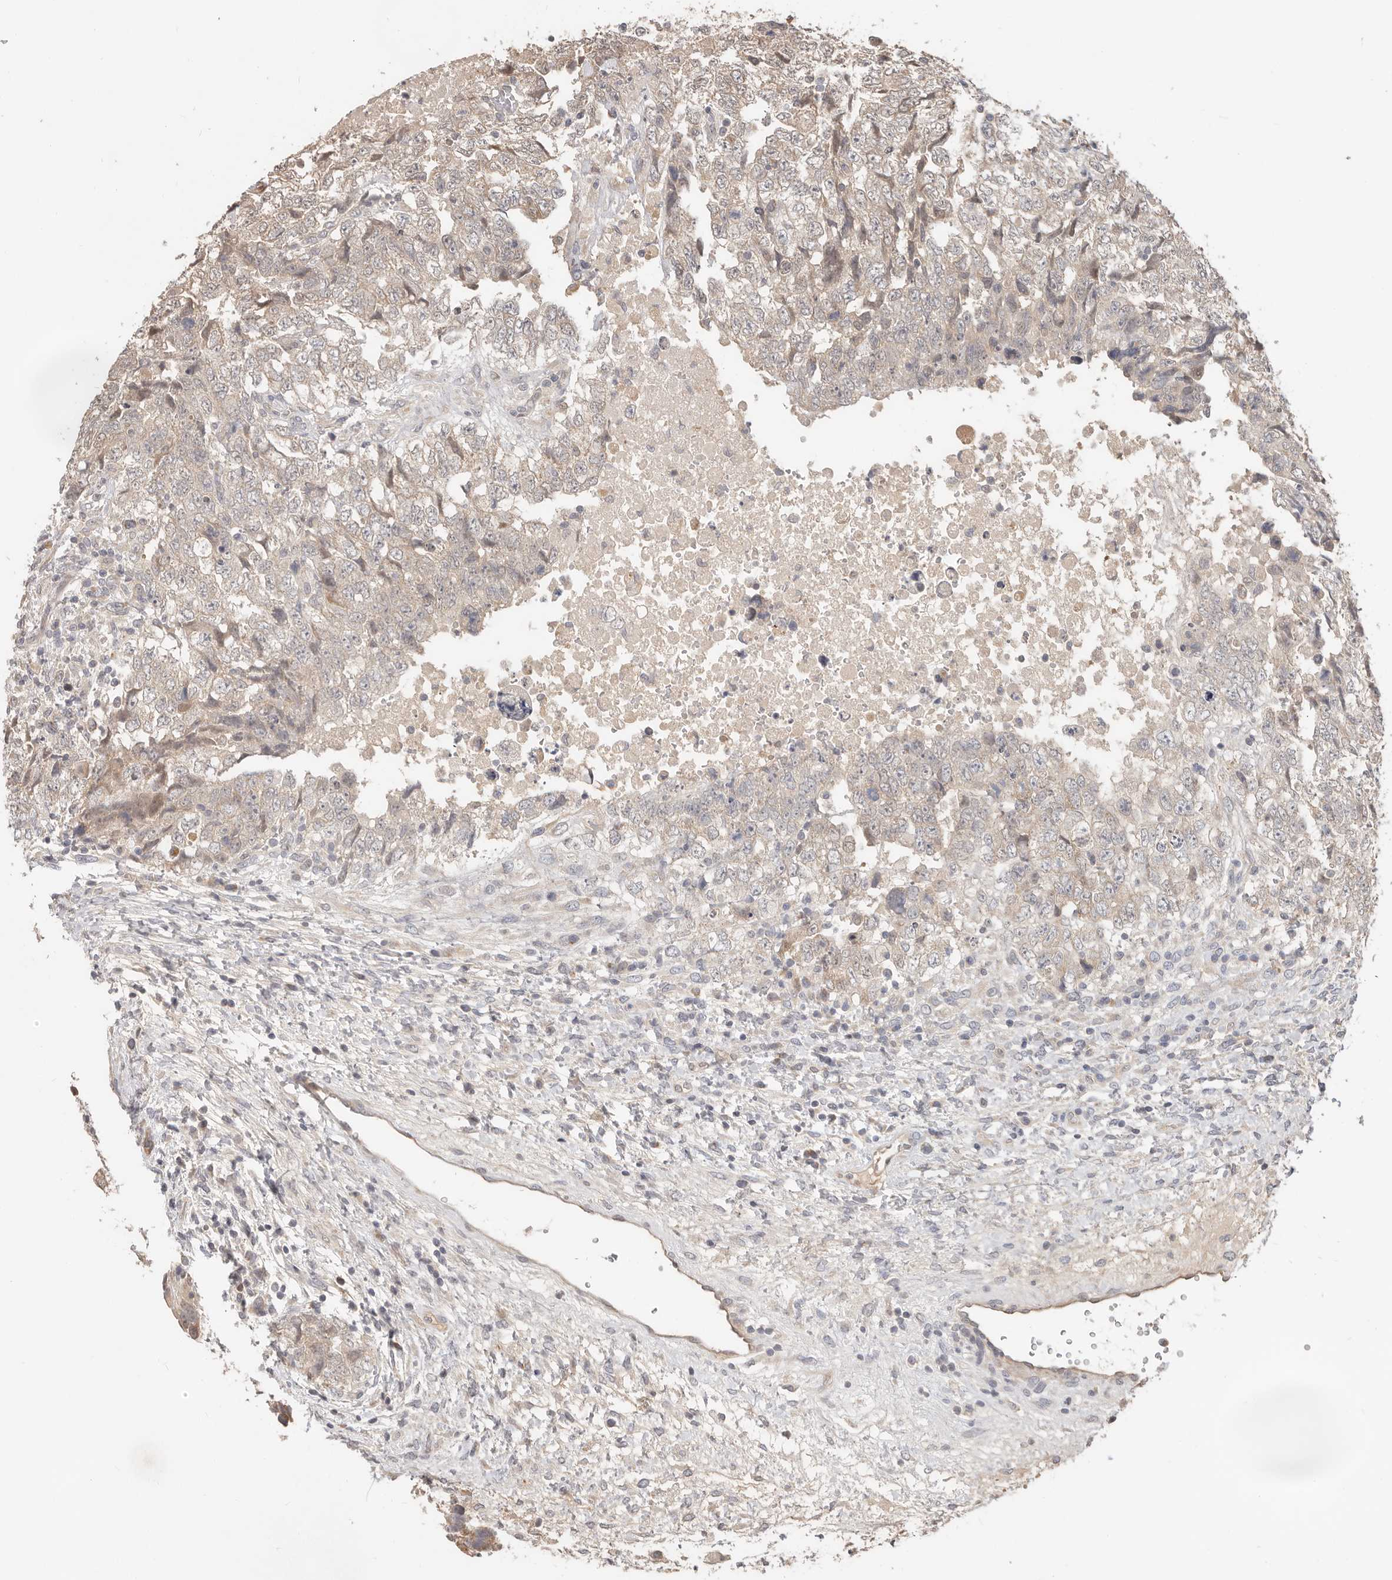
{"staining": {"intensity": "weak", "quantity": "<25%", "location": "cytoplasmic/membranous"}, "tissue": "testis cancer", "cell_type": "Tumor cells", "image_type": "cancer", "snomed": [{"axis": "morphology", "description": "Carcinoma, Embryonal, NOS"}, {"axis": "topography", "description": "Testis"}], "caption": "This micrograph is of embryonal carcinoma (testis) stained with IHC to label a protein in brown with the nuclei are counter-stained blue. There is no positivity in tumor cells.", "gene": "MTFR2", "patient": {"sex": "male", "age": 37}}